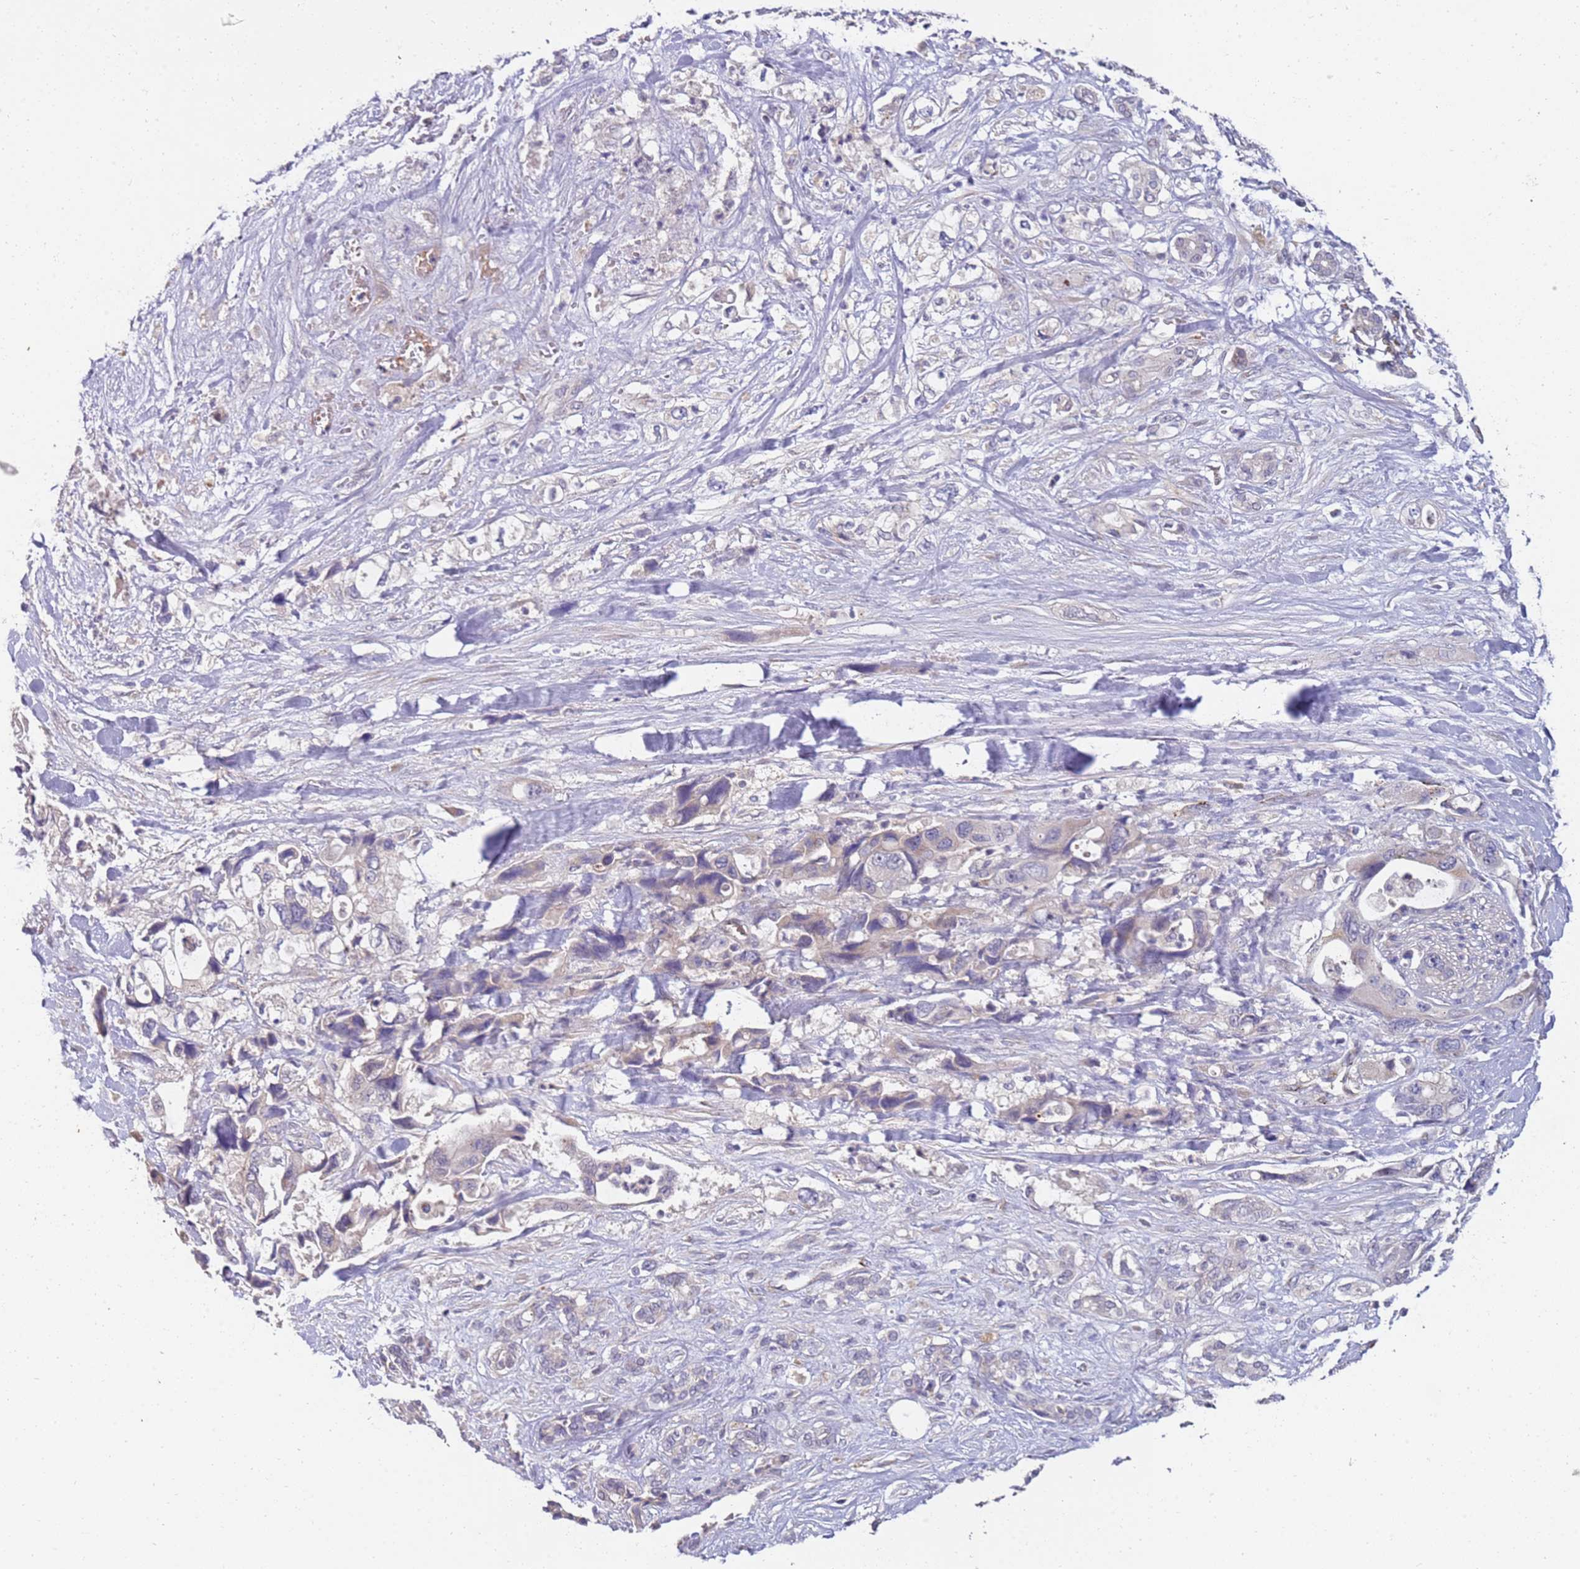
{"staining": {"intensity": "negative", "quantity": "none", "location": "none"}, "tissue": "pancreatic cancer", "cell_type": "Tumor cells", "image_type": "cancer", "snomed": [{"axis": "morphology", "description": "Adenocarcinoma, NOS"}, {"axis": "topography", "description": "Pancreas"}], "caption": "High magnification brightfield microscopy of pancreatic cancer (adenocarcinoma) stained with DAB (brown) and counterstained with hematoxylin (blue): tumor cells show no significant staining.", "gene": "NMUR2", "patient": {"sex": "male", "age": 46}}